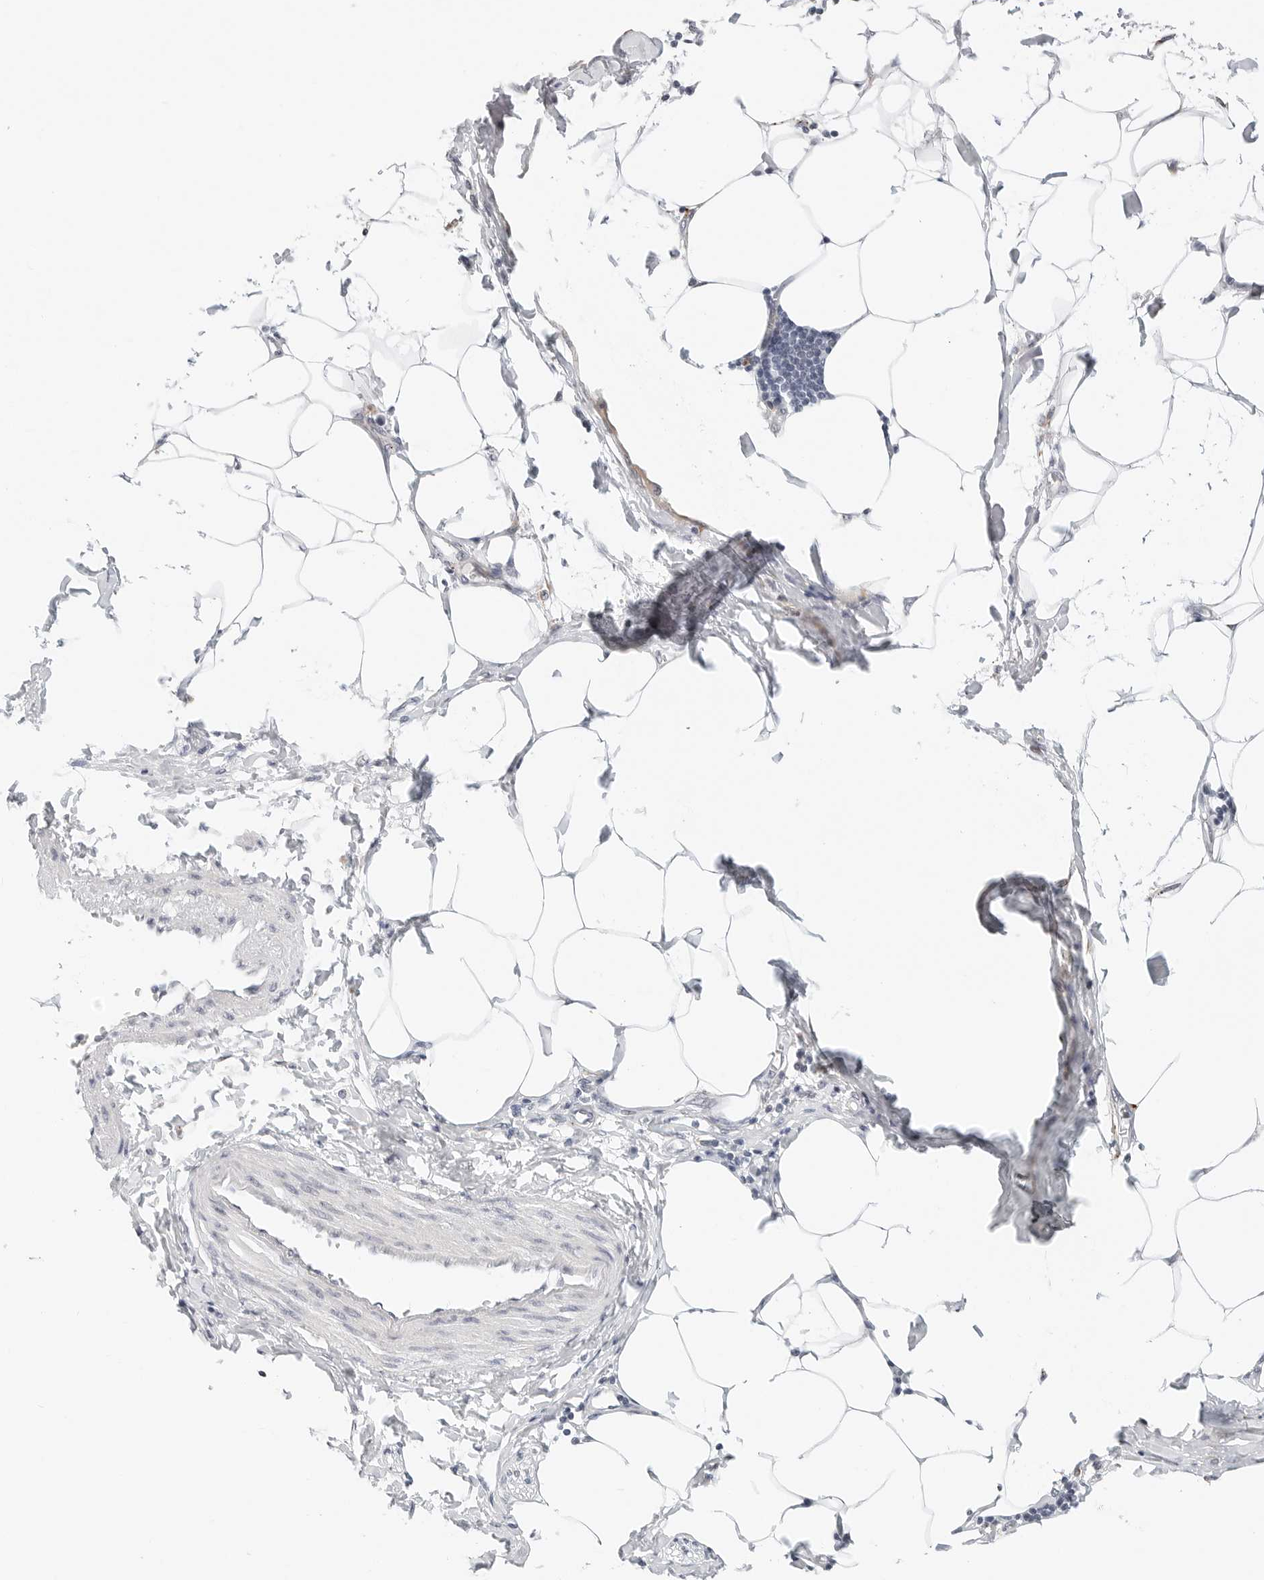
{"staining": {"intensity": "negative", "quantity": "none", "location": "none"}, "tissue": "smooth muscle", "cell_type": "Smooth muscle cells", "image_type": "normal", "snomed": [{"axis": "morphology", "description": "Normal tissue, NOS"}, {"axis": "morphology", "description": "Adenocarcinoma, NOS"}, {"axis": "topography", "description": "Smooth muscle"}, {"axis": "topography", "description": "Colon"}], "caption": "Image shows no protein staining in smooth muscle cells of benign smooth muscle.", "gene": "TSEN2", "patient": {"sex": "male", "age": 14}}